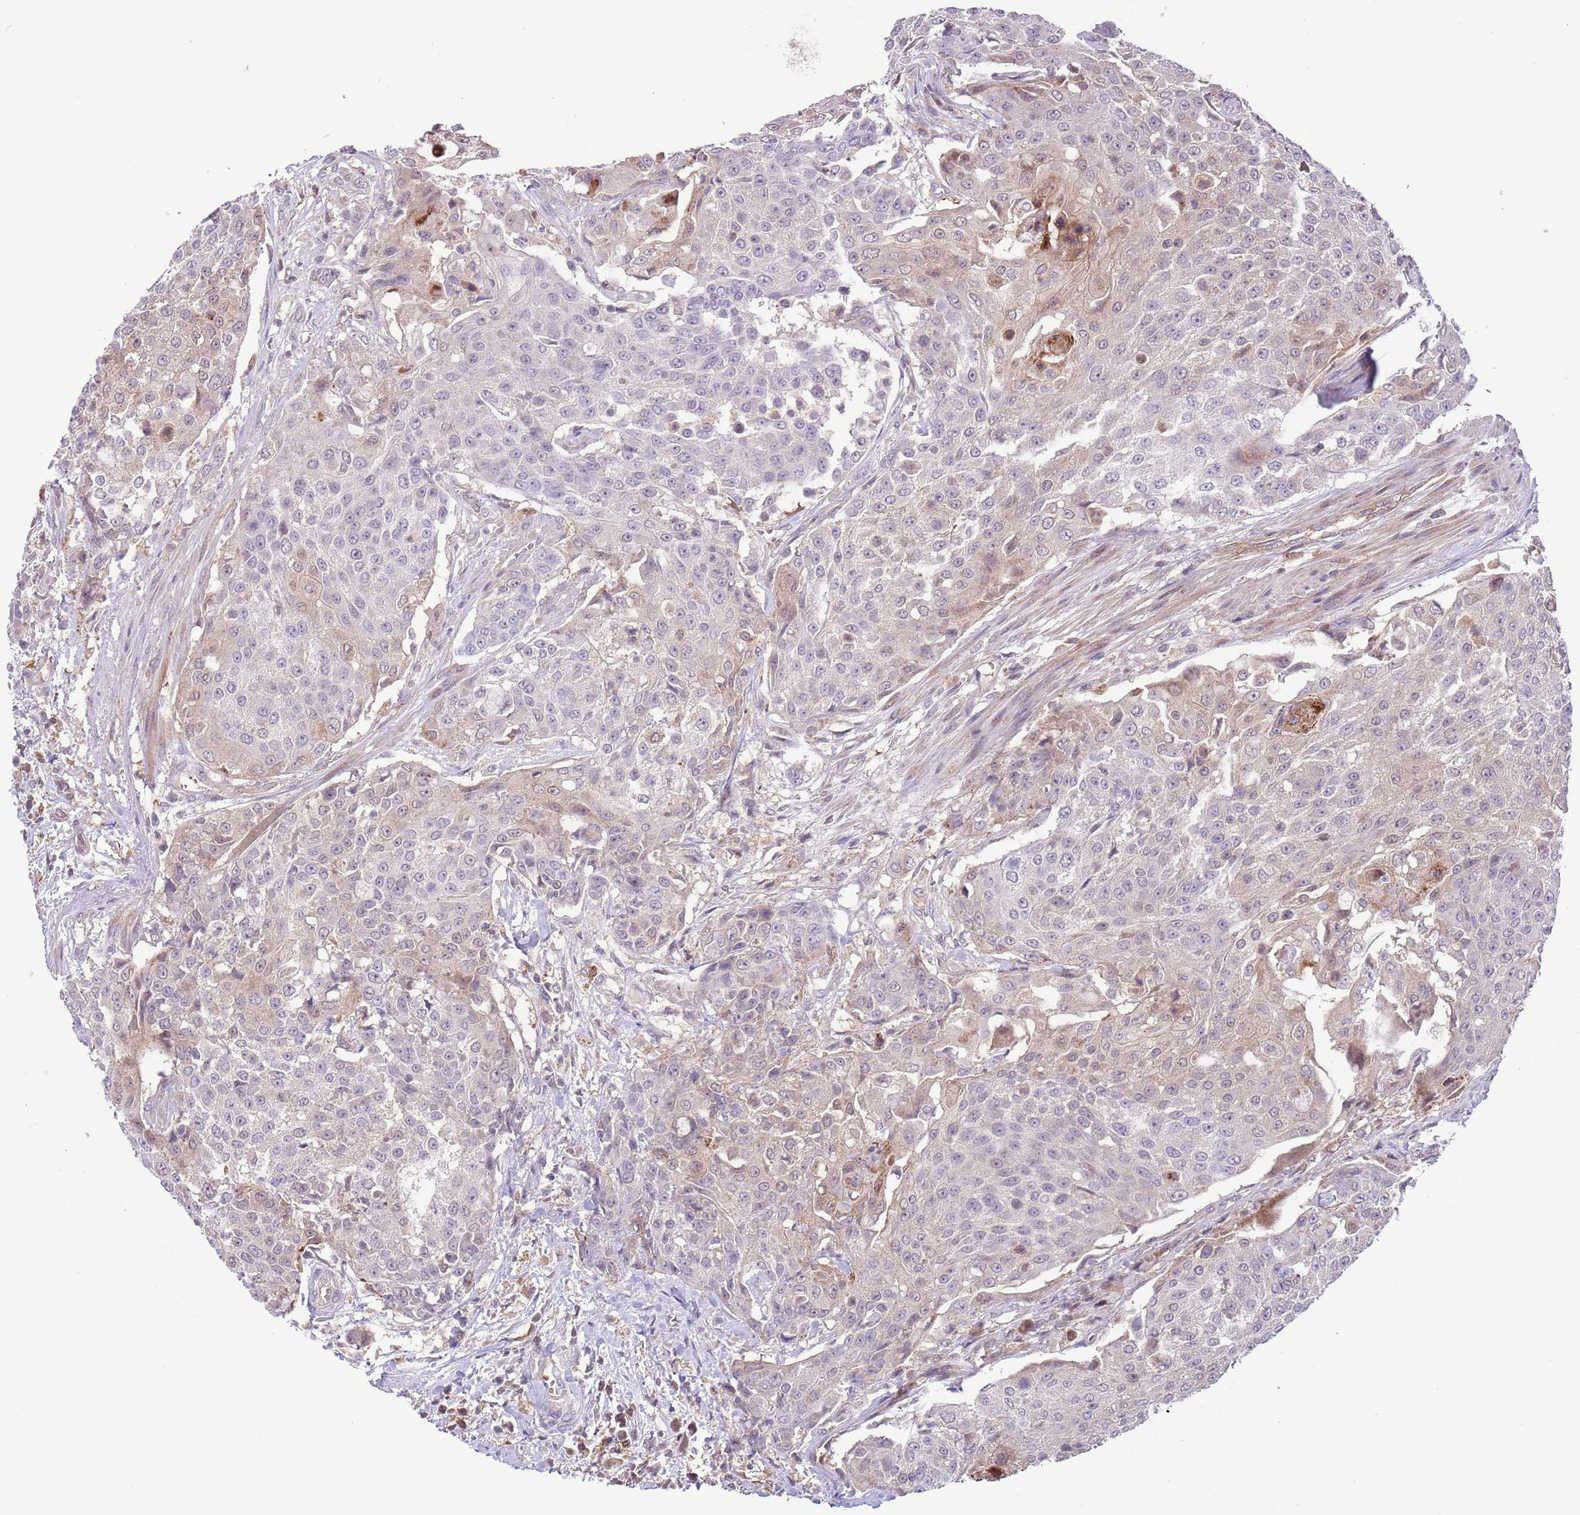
{"staining": {"intensity": "weak", "quantity": "<25%", "location": "cytoplasmic/membranous,nuclear"}, "tissue": "urothelial cancer", "cell_type": "Tumor cells", "image_type": "cancer", "snomed": [{"axis": "morphology", "description": "Urothelial carcinoma, High grade"}, {"axis": "topography", "description": "Urinary bladder"}], "caption": "Urothelial cancer was stained to show a protein in brown. There is no significant positivity in tumor cells.", "gene": "HDHD2", "patient": {"sex": "female", "age": 63}}